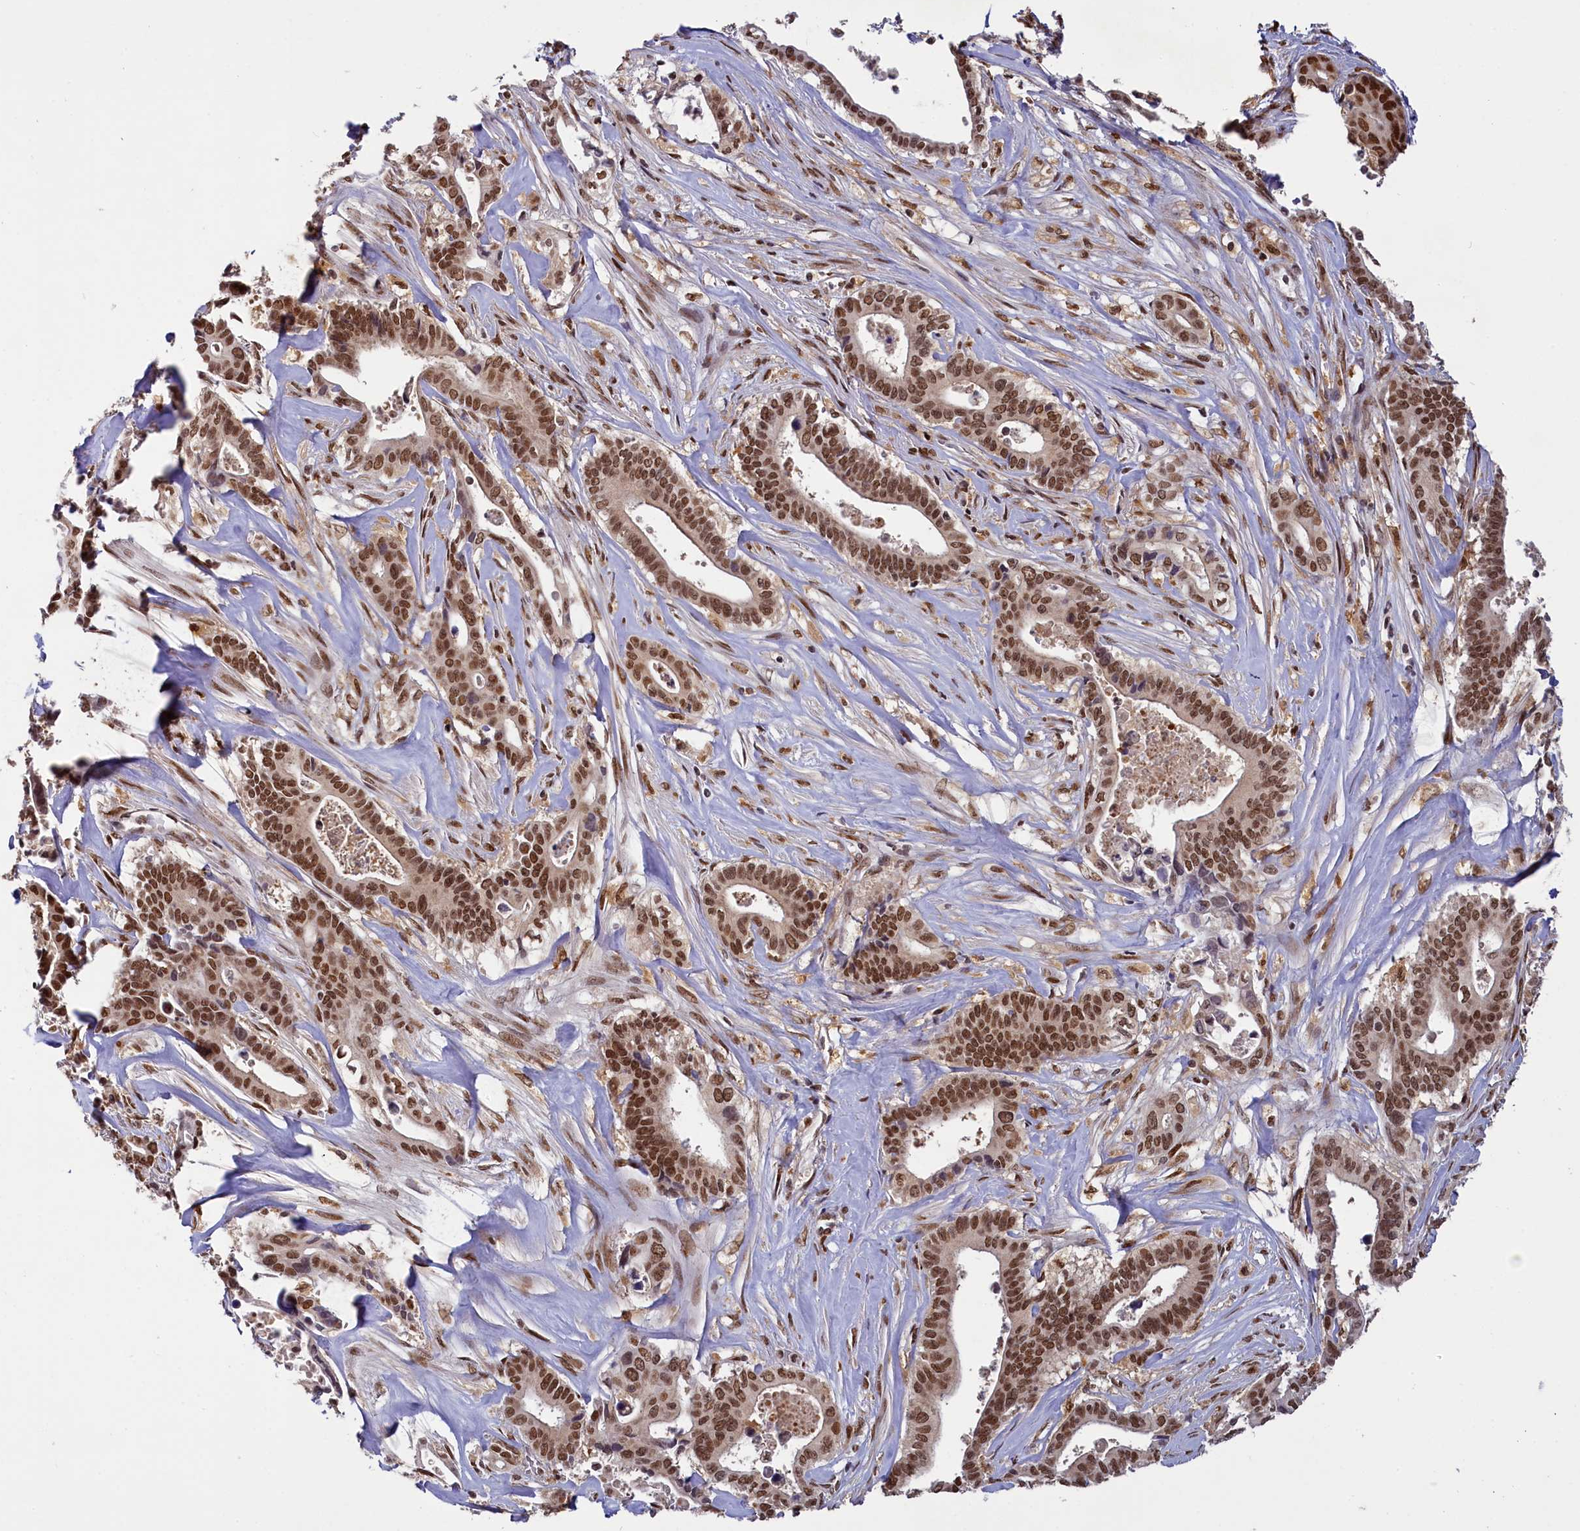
{"staining": {"intensity": "moderate", "quantity": ">75%", "location": "nuclear"}, "tissue": "pancreatic cancer", "cell_type": "Tumor cells", "image_type": "cancer", "snomed": [{"axis": "morphology", "description": "Adenocarcinoma, NOS"}, {"axis": "topography", "description": "Pancreas"}], "caption": "Approximately >75% of tumor cells in human adenocarcinoma (pancreatic) exhibit moderate nuclear protein expression as visualized by brown immunohistochemical staining.", "gene": "PPHLN1", "patient": {"sex": "female", "age": 77}}